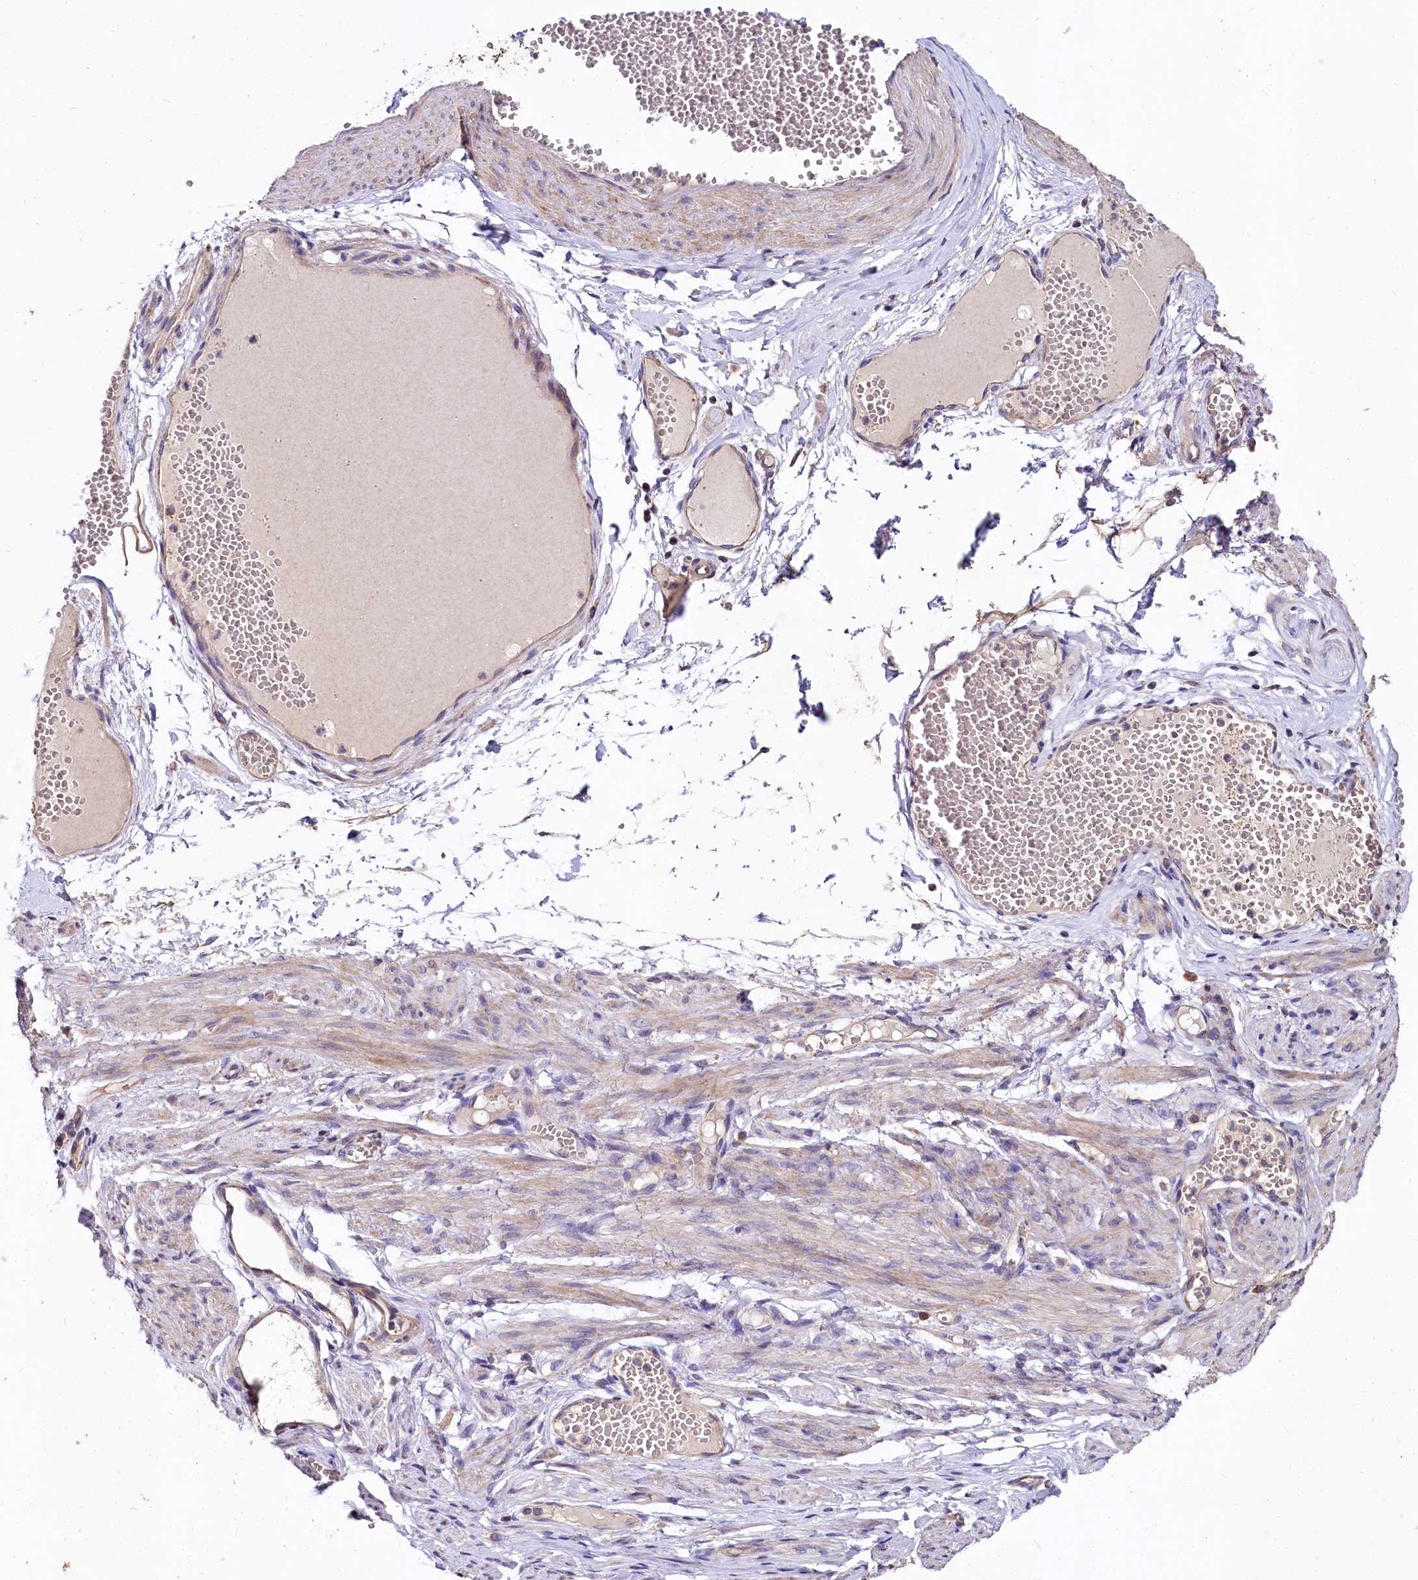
{"staining": {"intensity": "moderate", "quantity": ">75%", "location": "cytoplasmic/membranous"}, "tissue": "adipose tissue", "cell_type": "Adipocytes", "image_type": "normal", "snomed": [{"axis": "morphology", "description": "Normal tissue, NOS"}, {"axis": "topography", "description": "Smooth muscle"}, {"axis": "topography", "description": "Peripheral nerve tissue"}], "caption": "Protein analysis of unremarkable adipose tissue reveals moderate cytoplasmic/membranous expression in approximately >75% of adipocytes.", "gene": "SPRYD3", "patient": {"sex": "female", "age": 39}}